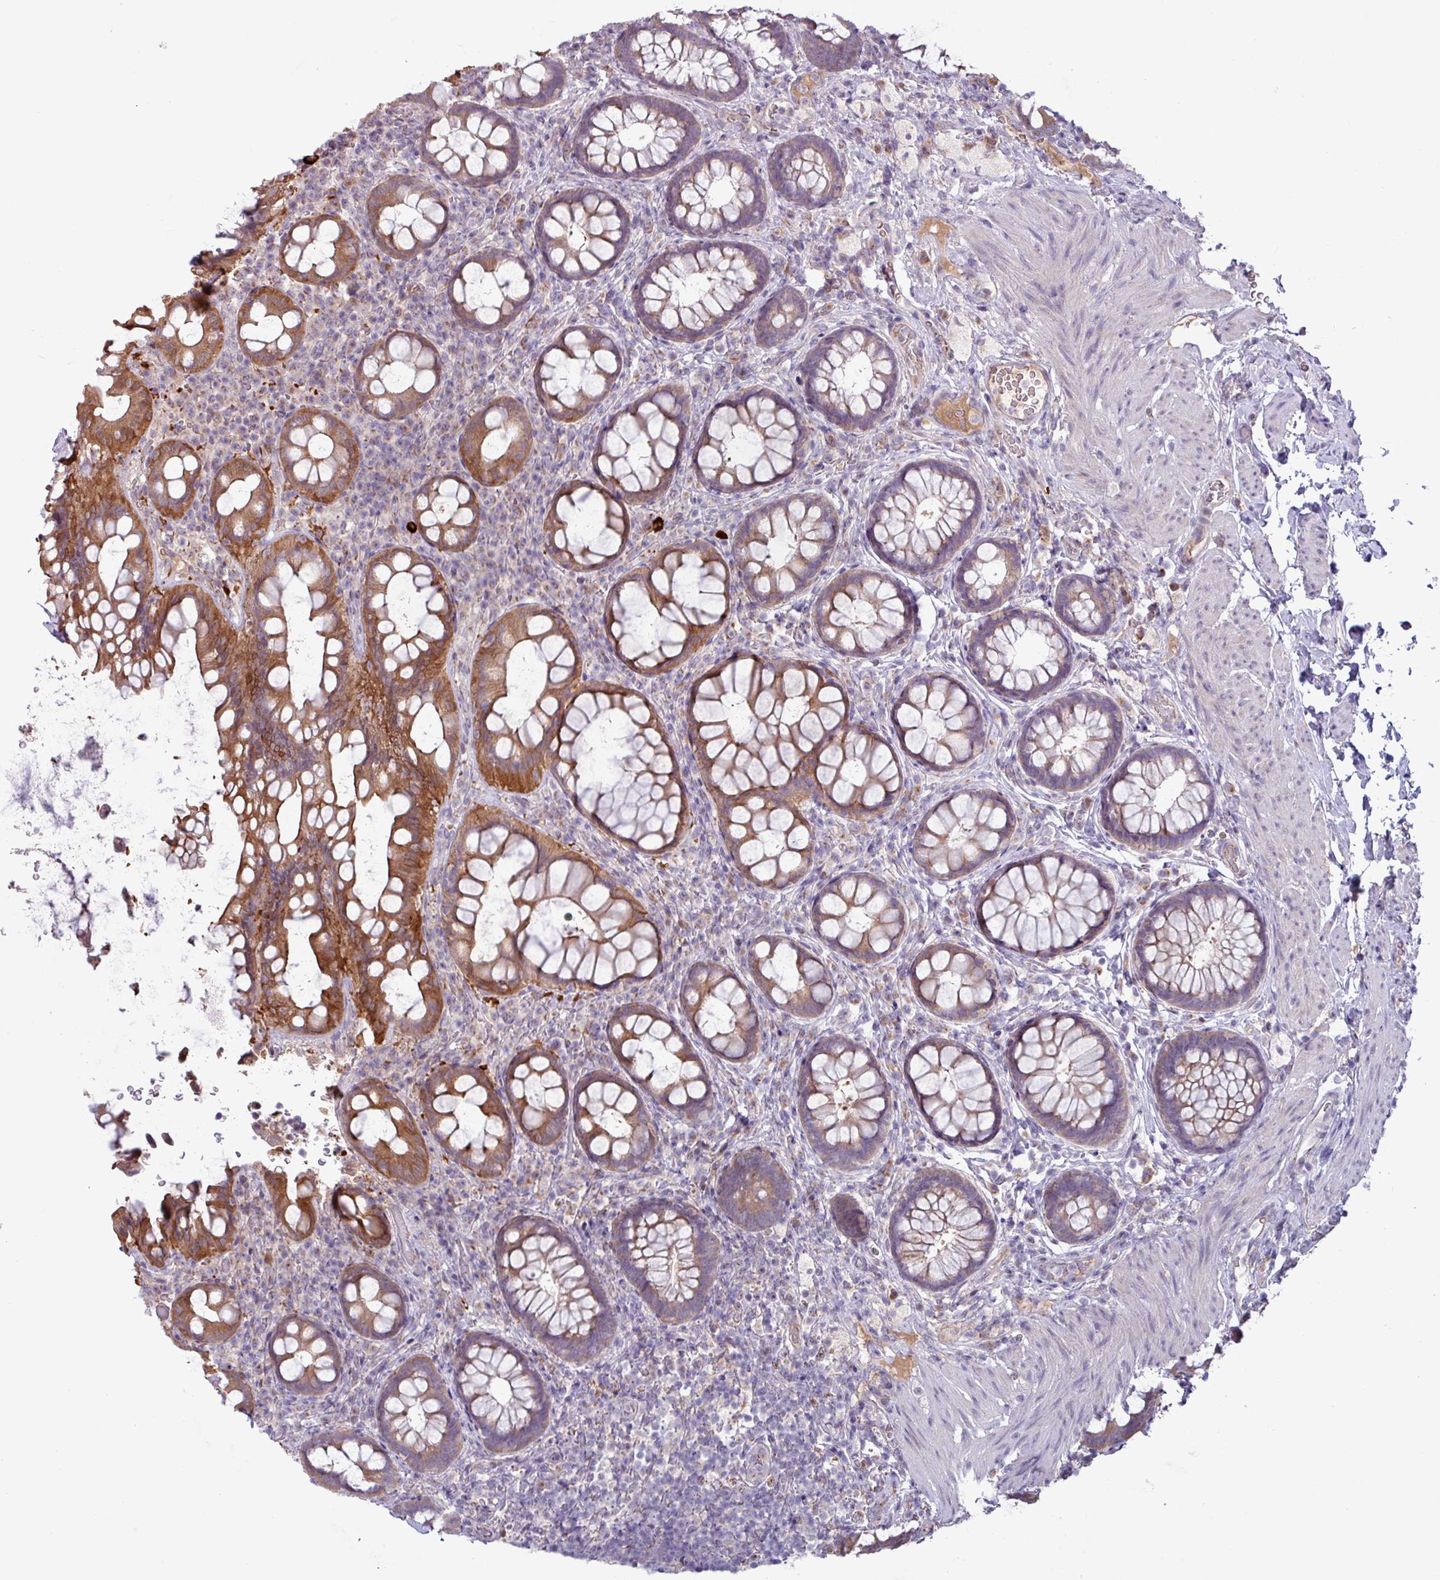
{"staining": {"intensity": "moderate", "quantity": ">75%", "location": "cytoplasmic/membranous"}, "tissue": "rectum", "cell_type": "Glandular cells", "image_type": "normal", "snomed": [{"axis": "morphology", "description": "Normal tissue, NOS"}, {"axis": "topography", "description": "Rectum"}, {"axis": "topography", "description": "Peripheral nerve tissue"}], "caption": "Protein staining of normal rectum demonstrates moderate cytoplasmic/membranous expression in approximately >75% of glandular cells. (DAB IHC with brightfield microscopy, high magnification).", "gene": "STIMATE", "patient": {"sex": "female", "age": 69}}